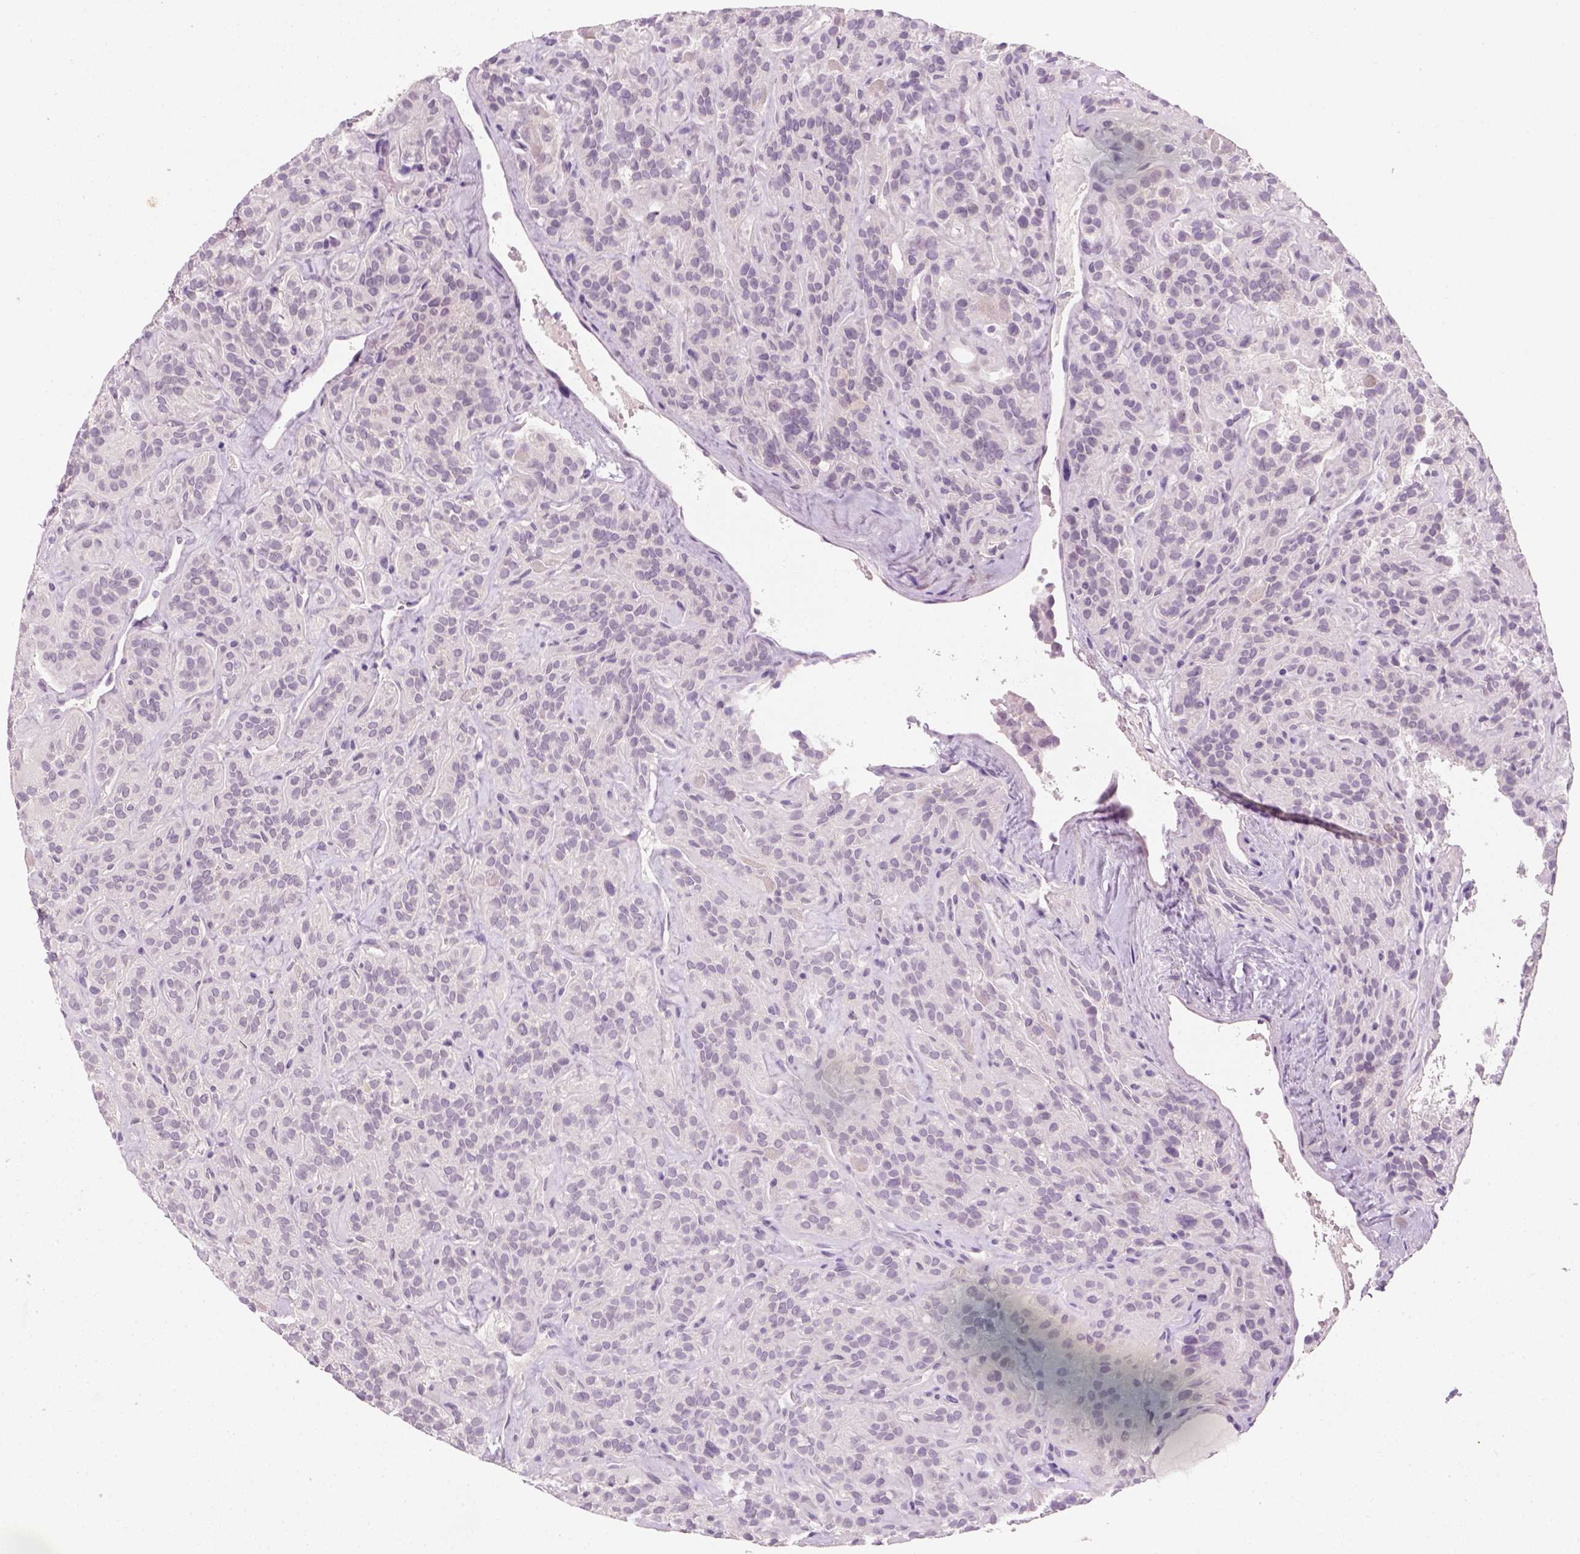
{"staining": {"intensity": "negative", "quantity": "none", "location": "none"}, "tissue": "thyroid cancer", "cell_type": "Tumor cells", "image_type": "cancer", "snomed": [{"axis": "morphology", "description": "Papillary adenocarcinoma, NOS"}, {"axis": "topography", "description": "Thyroid gland"}], "caption": "Immunohistochemical staining of human thyroid cancer demonstrates no significant expression in tumor cells.", "gene": "GFI1B", "patient": {"sex": "female", "age": 45}}